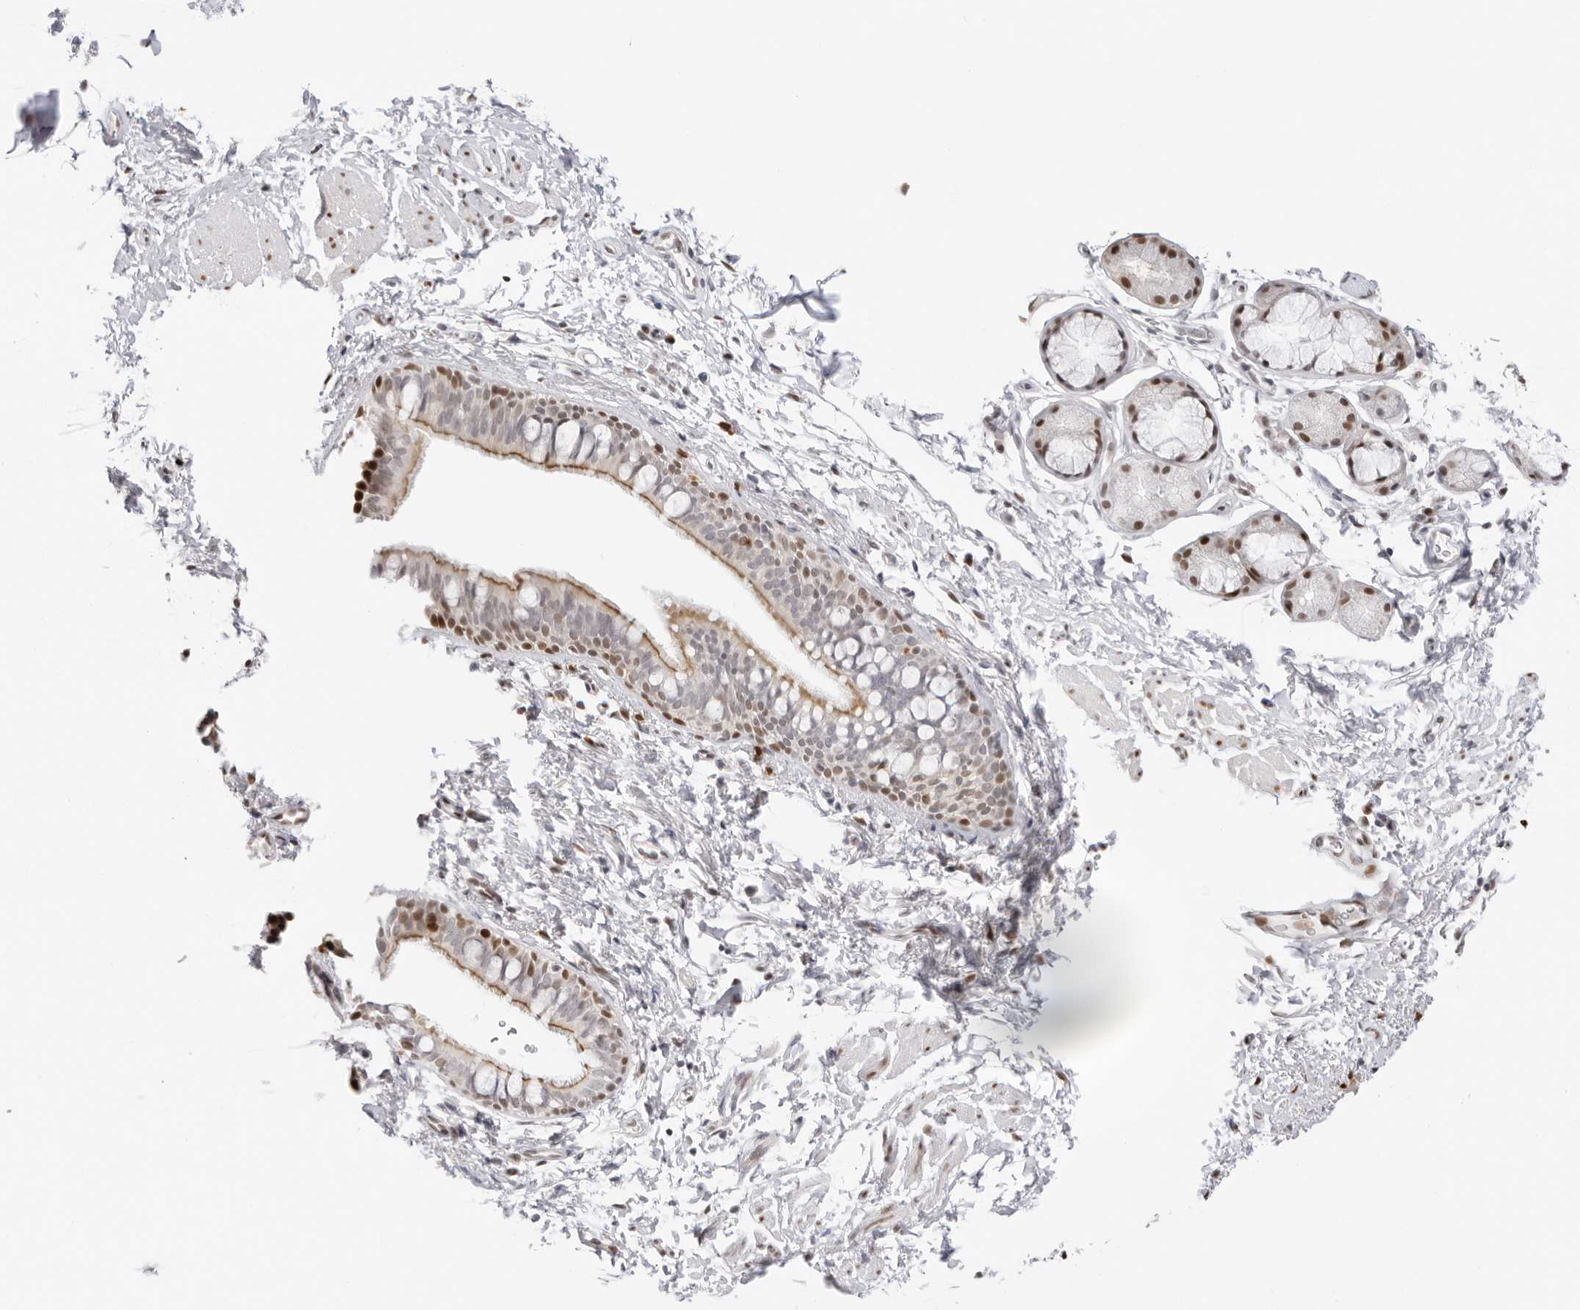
{"staining": {"intensity": "moderate", "quantity": "25%-75%", "location": "cytoplasmic/membranous,nuclear"}, "tissue": "bronchus", "cell_type": "Respiratory epithelial cells", "image_type": "normal", "snomed": [{"axis": "morphology", "description": "Normal tissue, NOS"}, {"axis": "topography", "description": "Cartilage tissue"}, {"axis": "topography", "description": "Bronchus"}, {"axis": "topography", "description": "Lung"}], "caption": "About 25%-75% of respiratory epithelial cells in benign bronchus exhibit moderate cytoplasmic/membranous,nuclear protein staining as visualized by brown immunohistochemical staining.", "gene": "RNF146", "patient": {"sex": "male", "age": 64}}